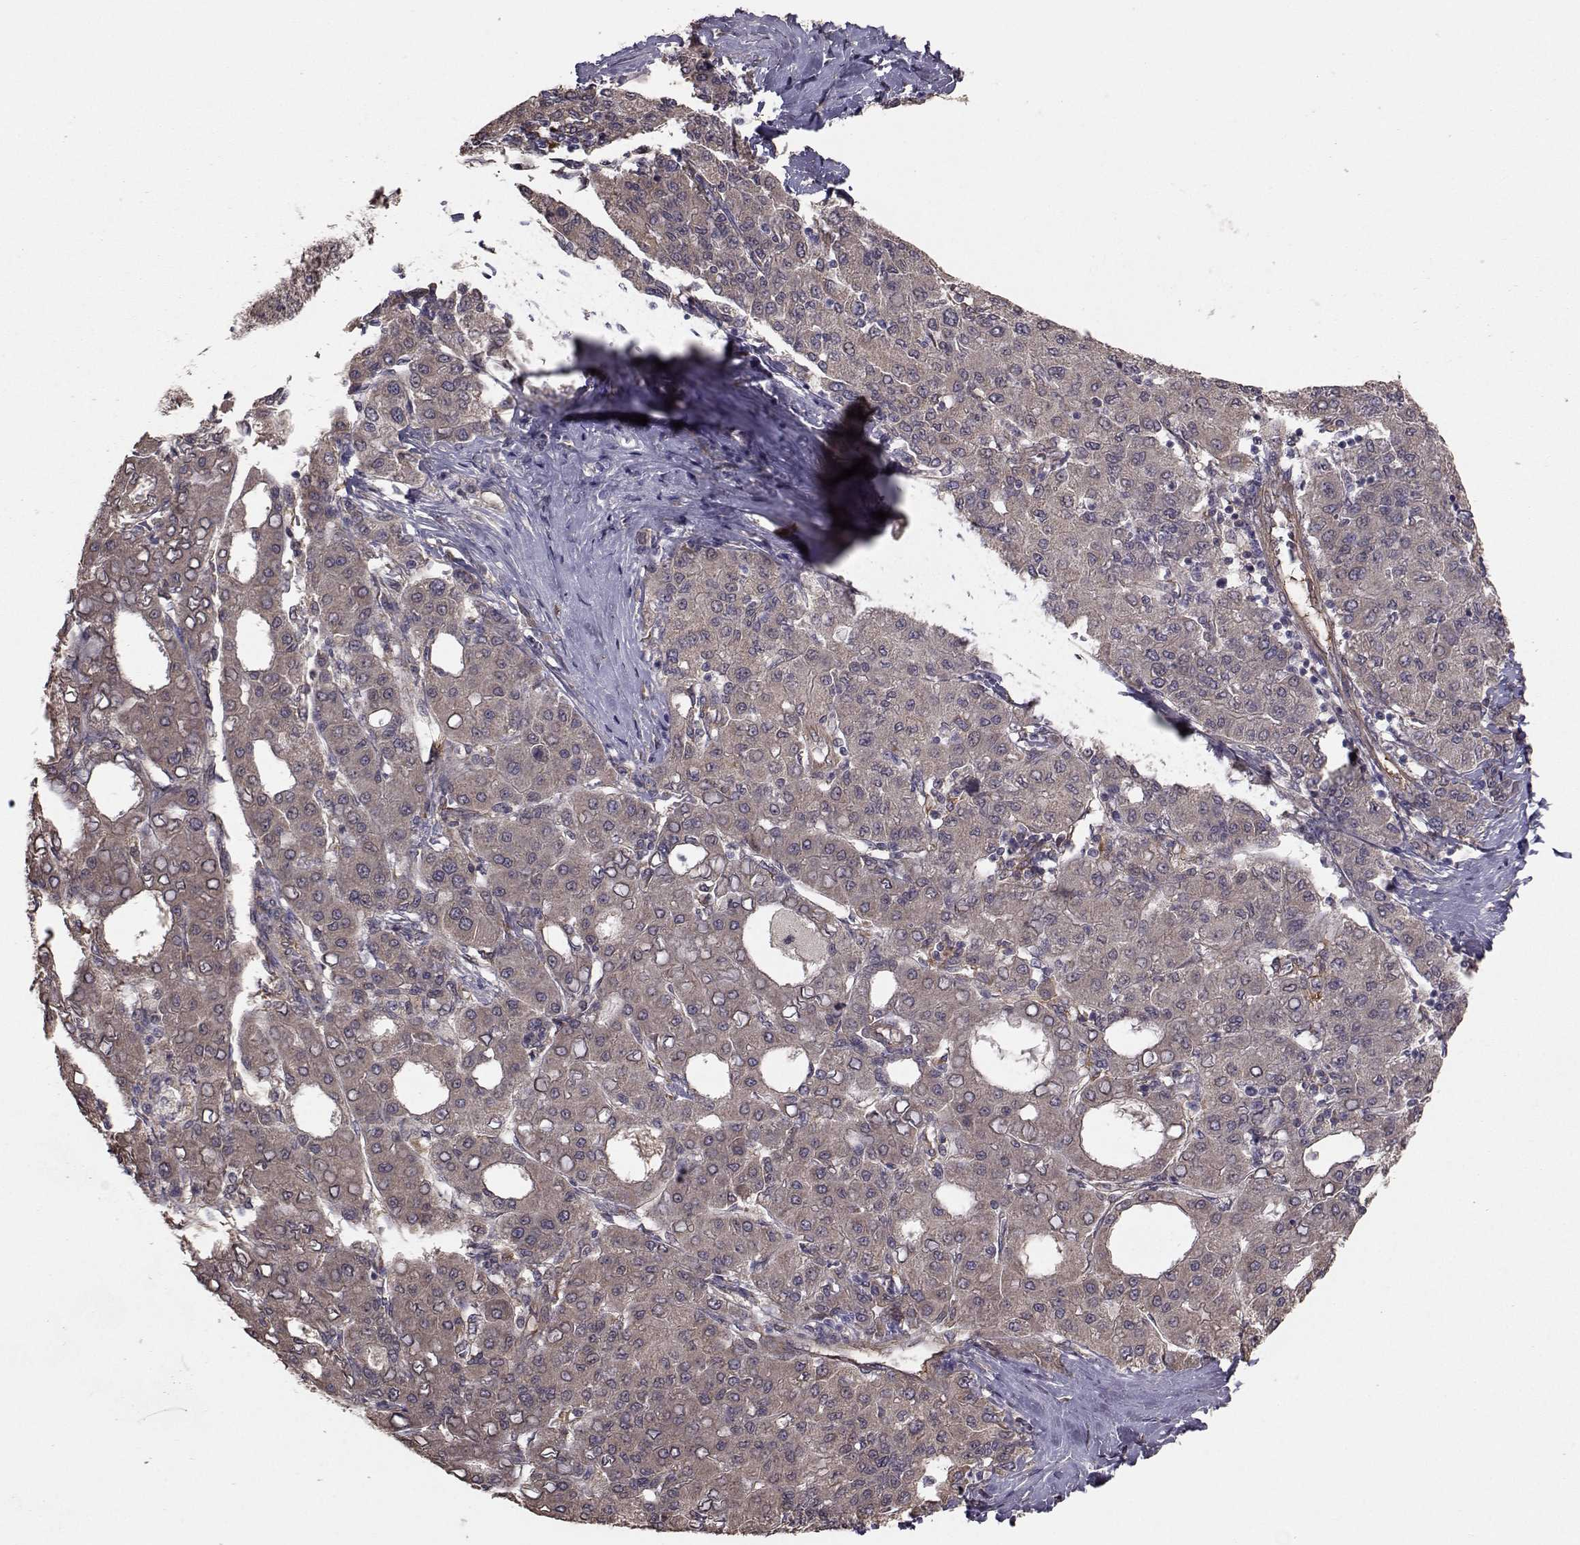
{"staining": {"intensity": "moderate", "quantity": "25%-75%", "location": "cytoplasmic/membranous"}, "tissue": "liver cancer", "cell_type": "Tumor cells", "image_type": "cancer", "snomed": [{"axis": "morphology", "description": "Carcinoma, Hepatocellular, NOS"}, {"axis": "topography", "description": "Liver"}], "caption": "IHC image of neoplastic tissue: human liver cancer (hepatocellular carcinoma) stained using immunohistochemistry reveals medium levels of moderate protein expression localized specifically in the cytoplasmic/membranous of tumor cells, appearing as a cytoplasmic/membranous brown color.", "gene": "TRIP10", "patient": {"sex": "male", "age": 65}}